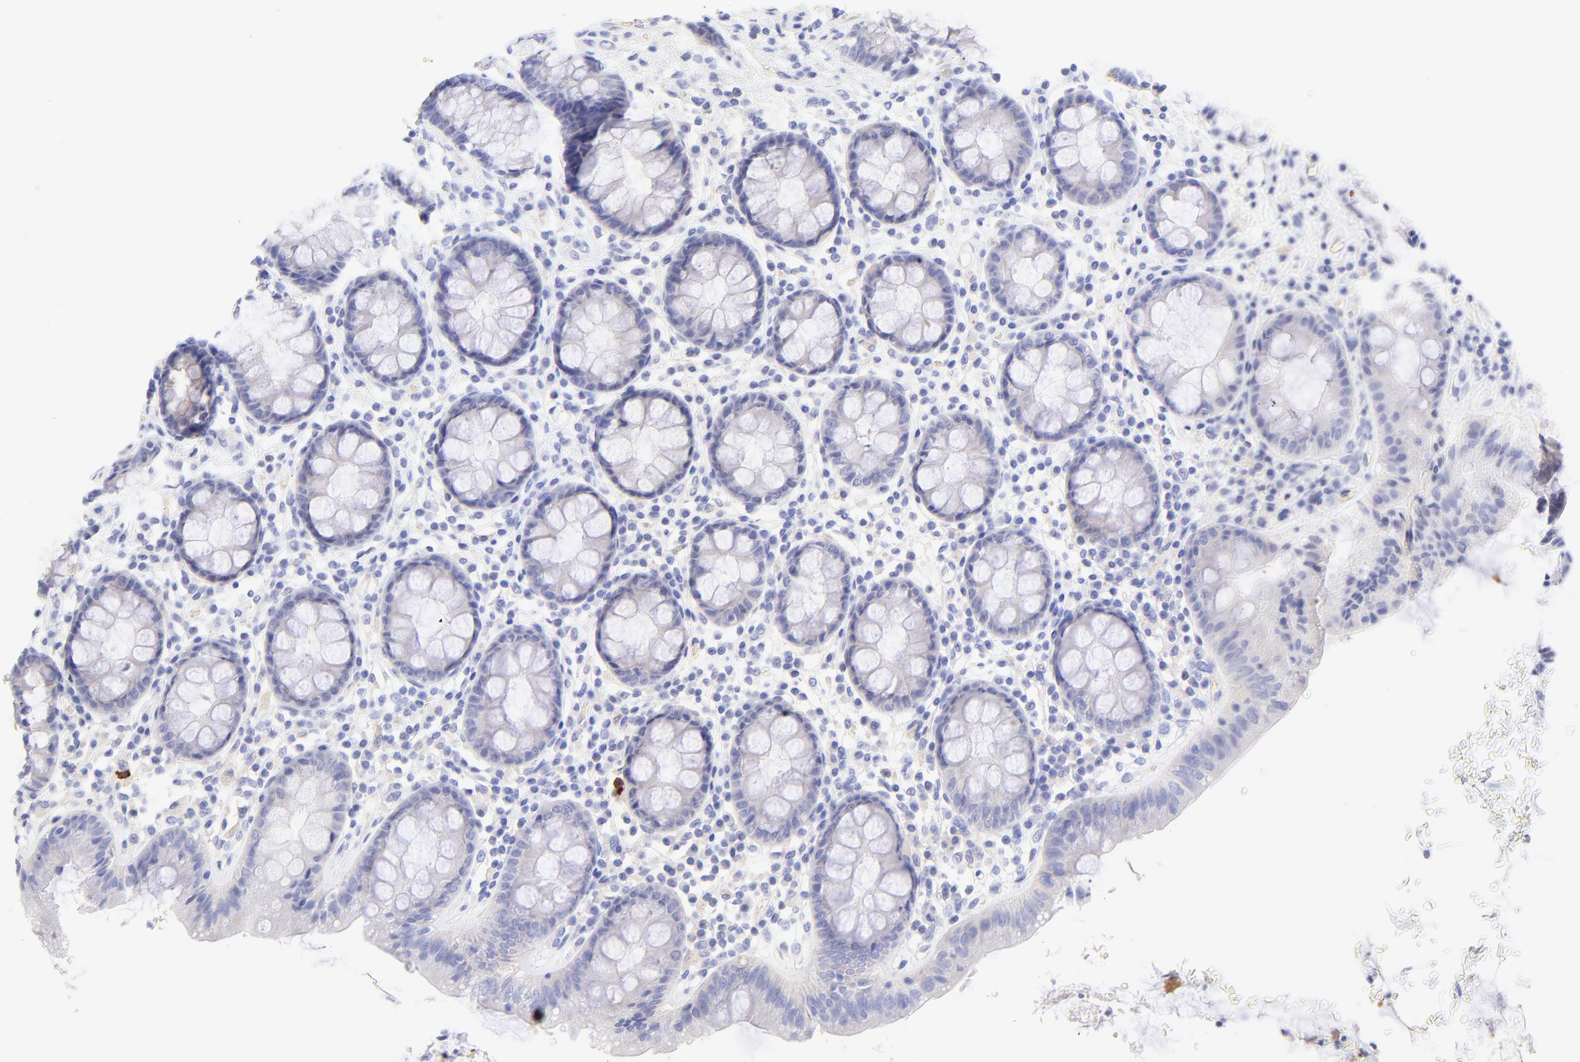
{"staining": {"intensity": "negative", "quantity": "none", "location": "none"}, "tissue": "rectum", "cell_type": "Glandular cells", "image_type": "normal", "snomed": [{"axis": "morphology", "description": "Normal tissue, NOS"}, {"axis": "topography", "description": "Rectum"}], "caption": "High power microscopy histopathology image of an immunohistochemistry (IHC) image of unremarkable rectum, revealing no significant expression in glandular cells. (Immunohistochemistry, brightfield microscopy, high magnification).", "gene": "FRMPD3", "patient": {"sex": "male", "age": 92}}